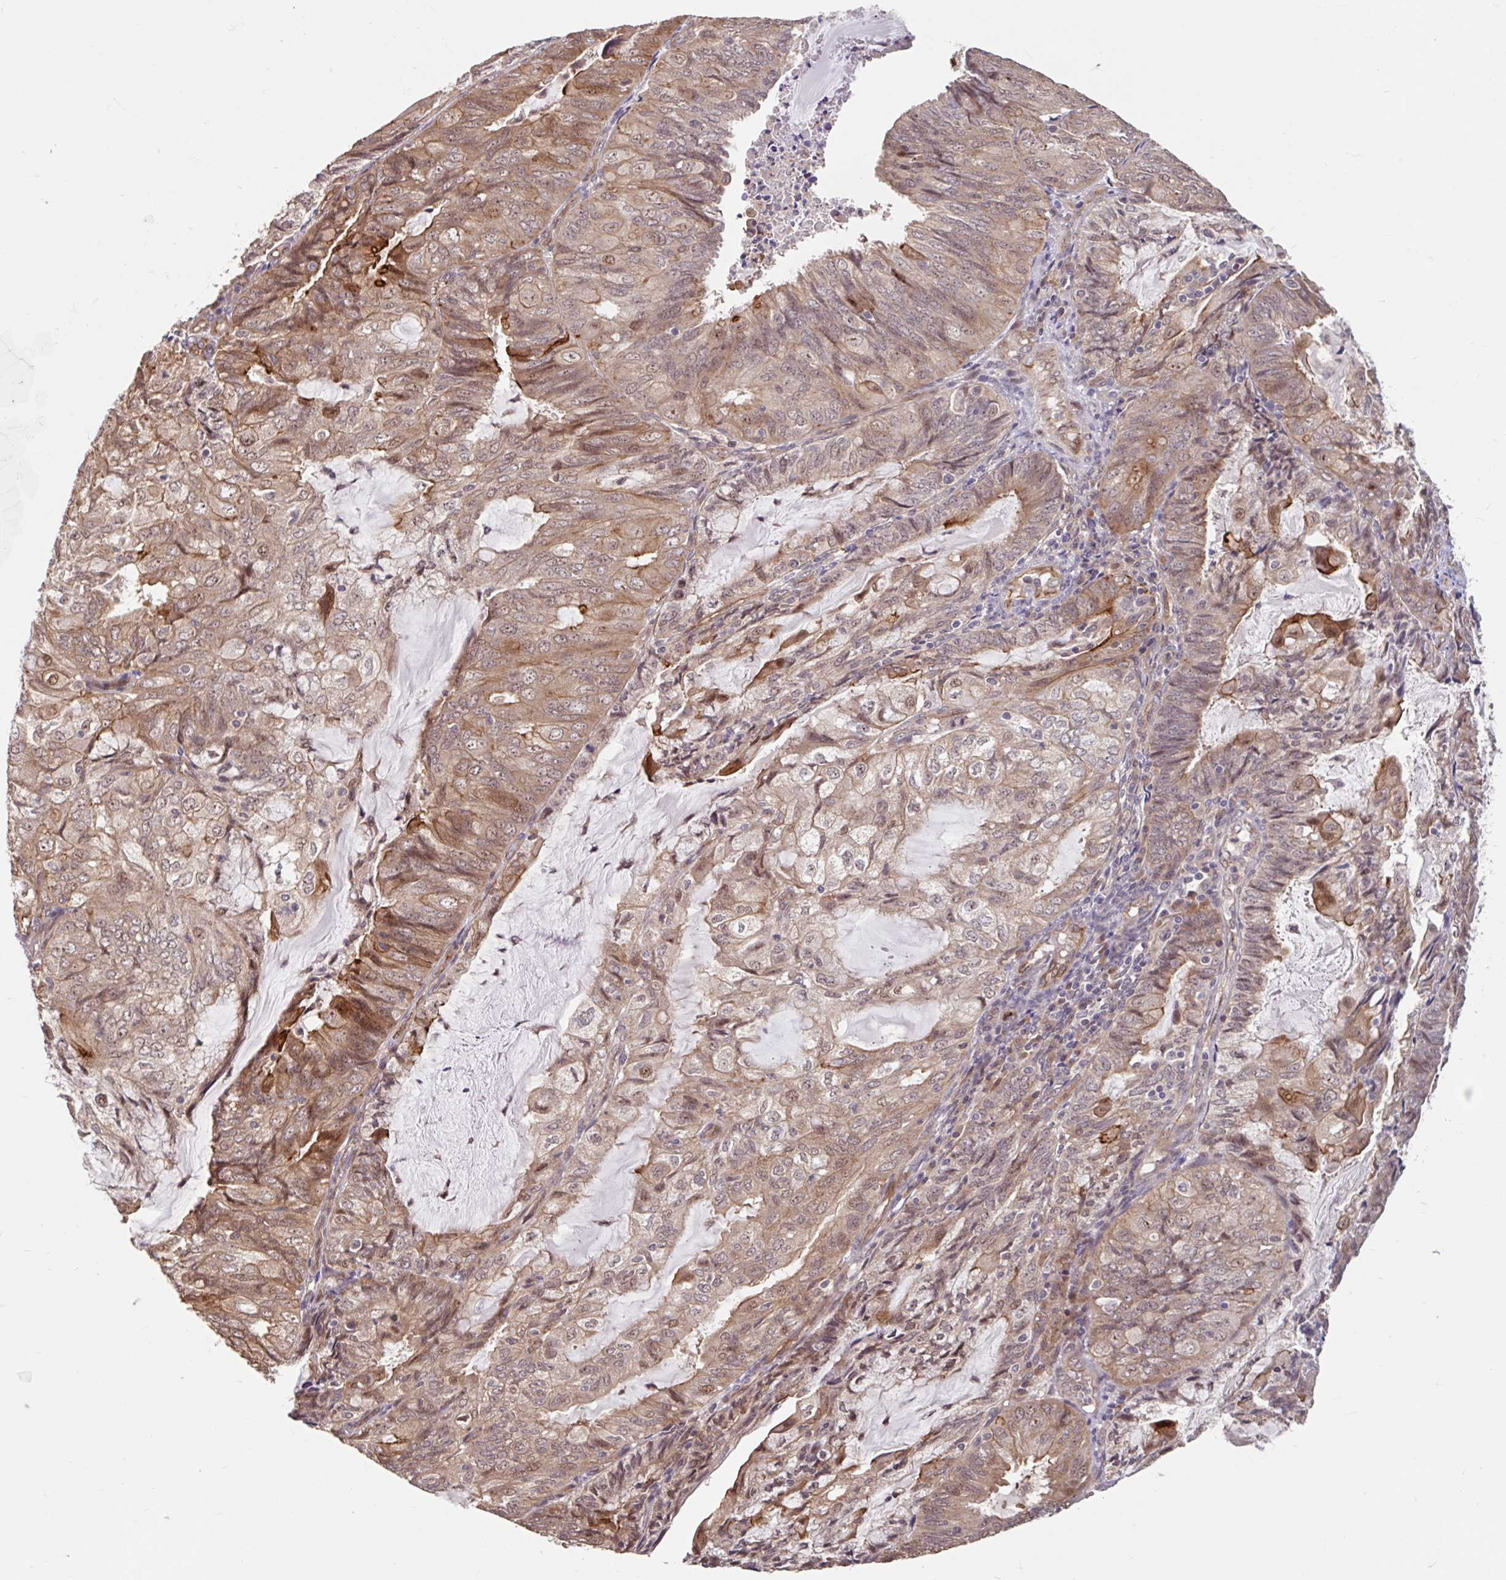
{"staining": {"intensity": "moderate", "quantity": ">75%", "location": "cytoplasmic/membranous,nuclear"}, "tissue": "endometrial cancer", "cell_type": "Tumor cells", "image_type": "cancer", "snomed": [{"axis": "morphology", "description": "Adenocarcinoma, NOS"}, {"axis": "topography", "description": "Endometrium"}], "caption": "Adenocarcinoma (endometrial) stained with DAB immunohistochemistry exhibits medium levels of moderate cytoplasmic/membranous and nuclear expression in about >75% of tumor cells.", "gene": "STYXL1", "patient": {"sex": "female", "age": 81}}